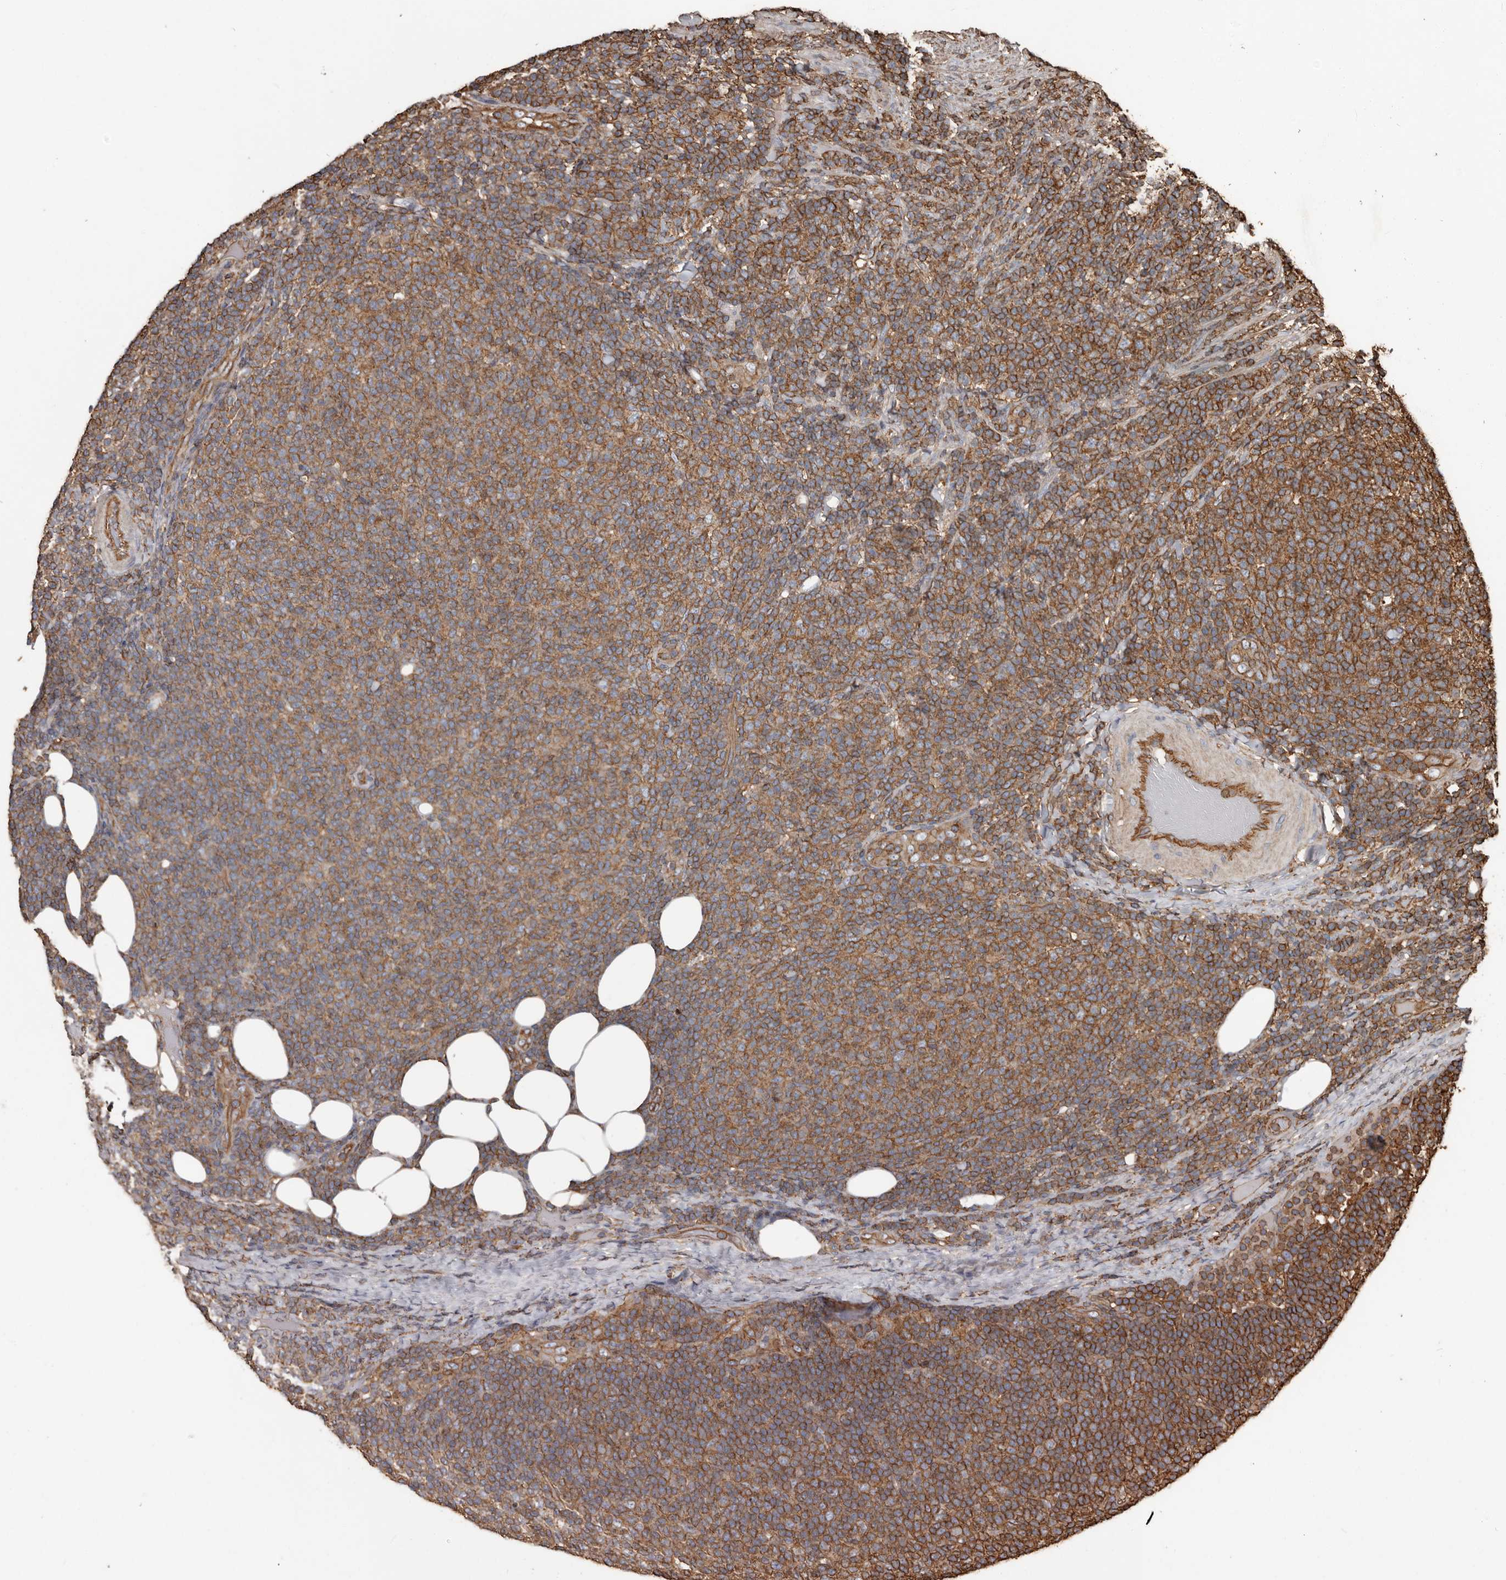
{"staining": {"intensity": "strong", "quantity": "25%-75%", "location": "cytoplasmic/membranous"}, "tissue": "lymphoma", "cell_type": "Tumor cells", "image_type": "cancer", "snomed": [{"axis": "morphology", "description": "Malignant lymphoma, non-Hodgkin's type, Low grade"}, {"axis": "topography", "description": "Lymph node"}], "caption": "Protein staining by immunohistochemistry demonstrates strong cytoplasmic/membranous staining in about 25%-75% of tumor cells in lymphoma. (DAB = brown stain, brightfield microscopy at high magnification).", "gene": "DENND6B", "patient": {"sex": "male", "age": 66}}